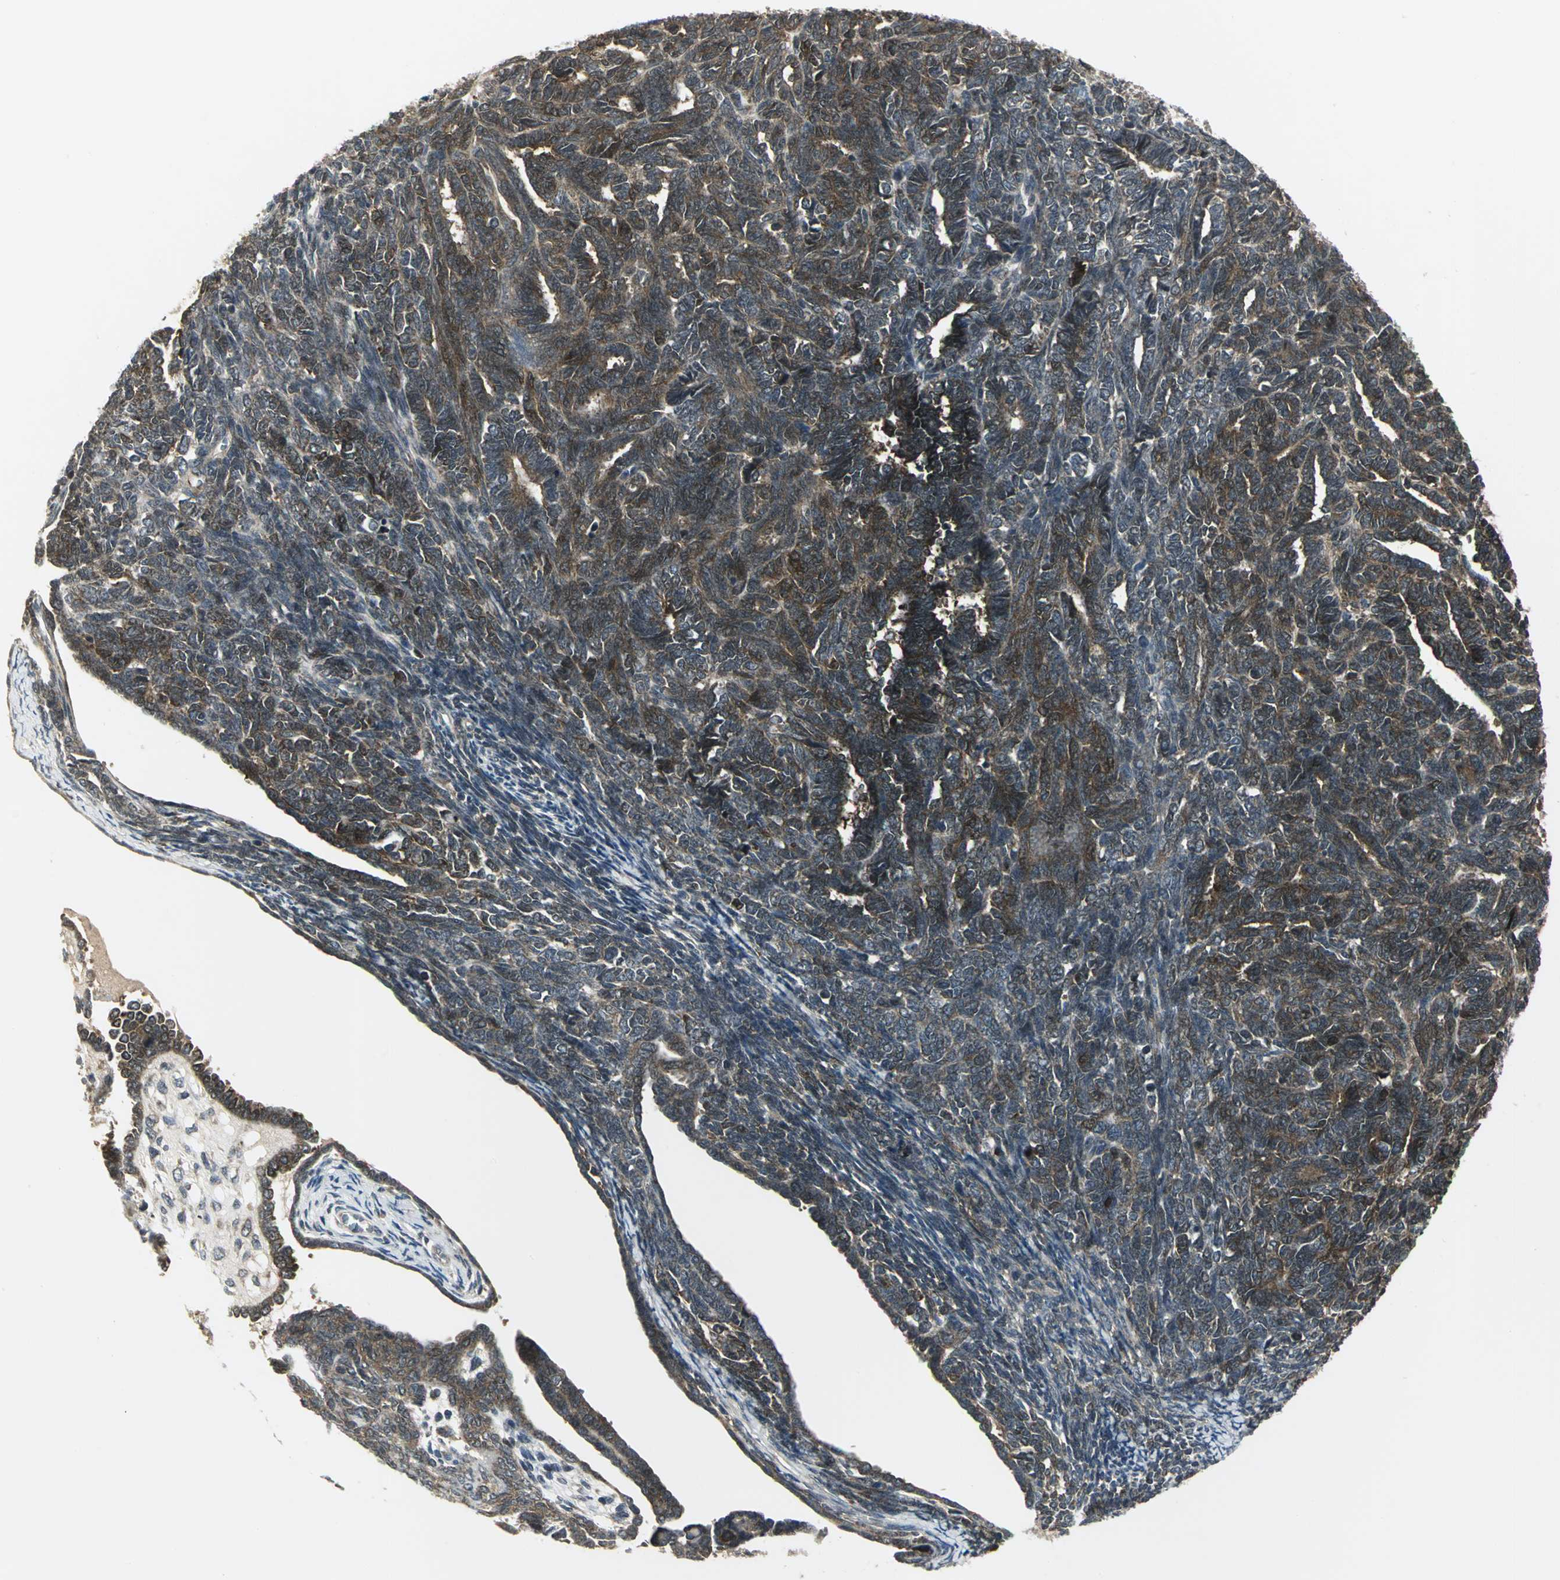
{"staining": {"intensity": "moderate", "quantity": ">75%", "location": "cytoplasmic/membranous"}, "tissue": "endometrial cancer", "cell_type": "Tumor cells", "image_type": "cancer", "snomed": [{"axis": "morphology", "description": "Neoplasm, malignant, NOS"}, {"axis": "topography", "description": "Endometrium"}], "caption": "Immunohistochemical staining of neoplasm (malignant) (endometrial) exhibits moderate cytoplasmic/membranous protein positivity in approximately >75% of tumor cells.", "gene": "MAPK8IP3", "patient": {"sex": "female", "age": 74}}